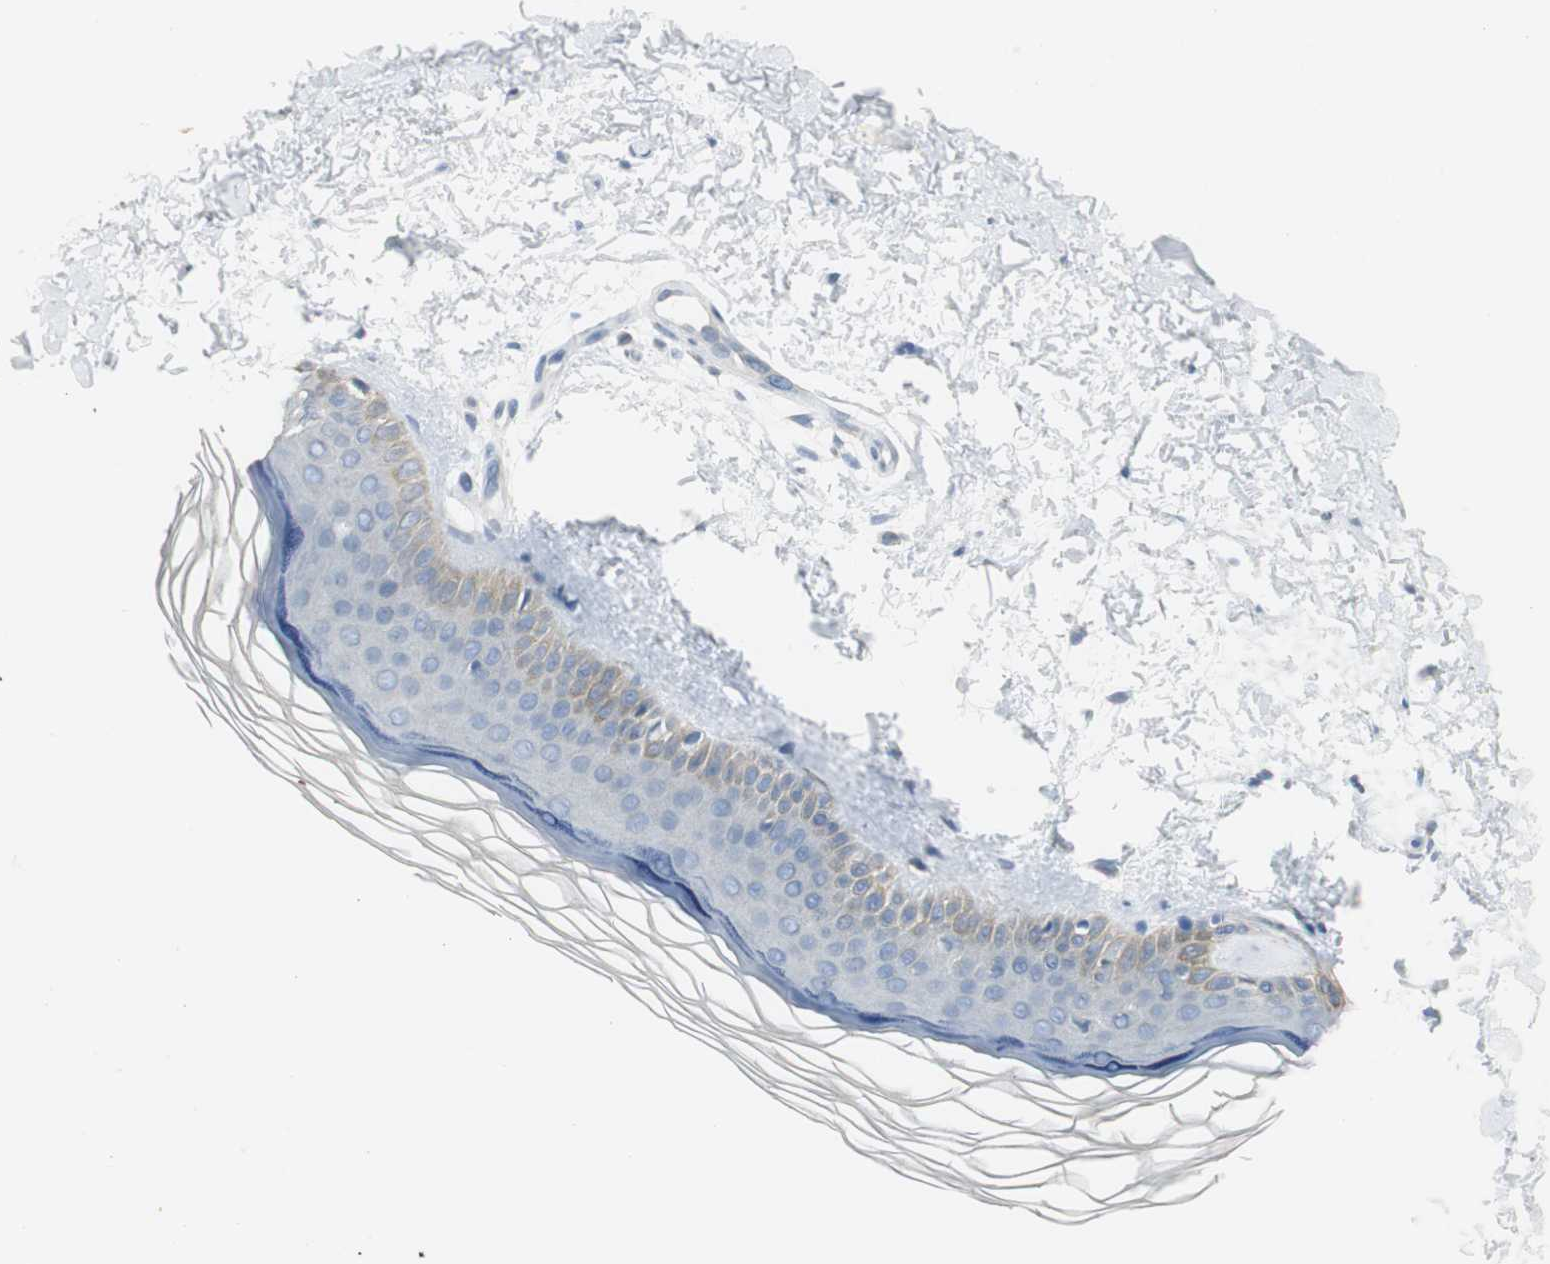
{"staining": {"intensity": "negative", "quantity": "none", "location": "none"}, "tissue": "skin", "cell_type": "Fibroblasts", "image_type": "normal", "snomed": [{"axis": "morphology", "description": "Normal tissue, NOS"}, {"axis": "topography", "description": "Skin"}], "caption": "Photomicrograph shows no protein positivity in fibroblasts of unremarkable skin.", "gene": "MSTO1", "patient": {"sex": "female", "age": 19}}